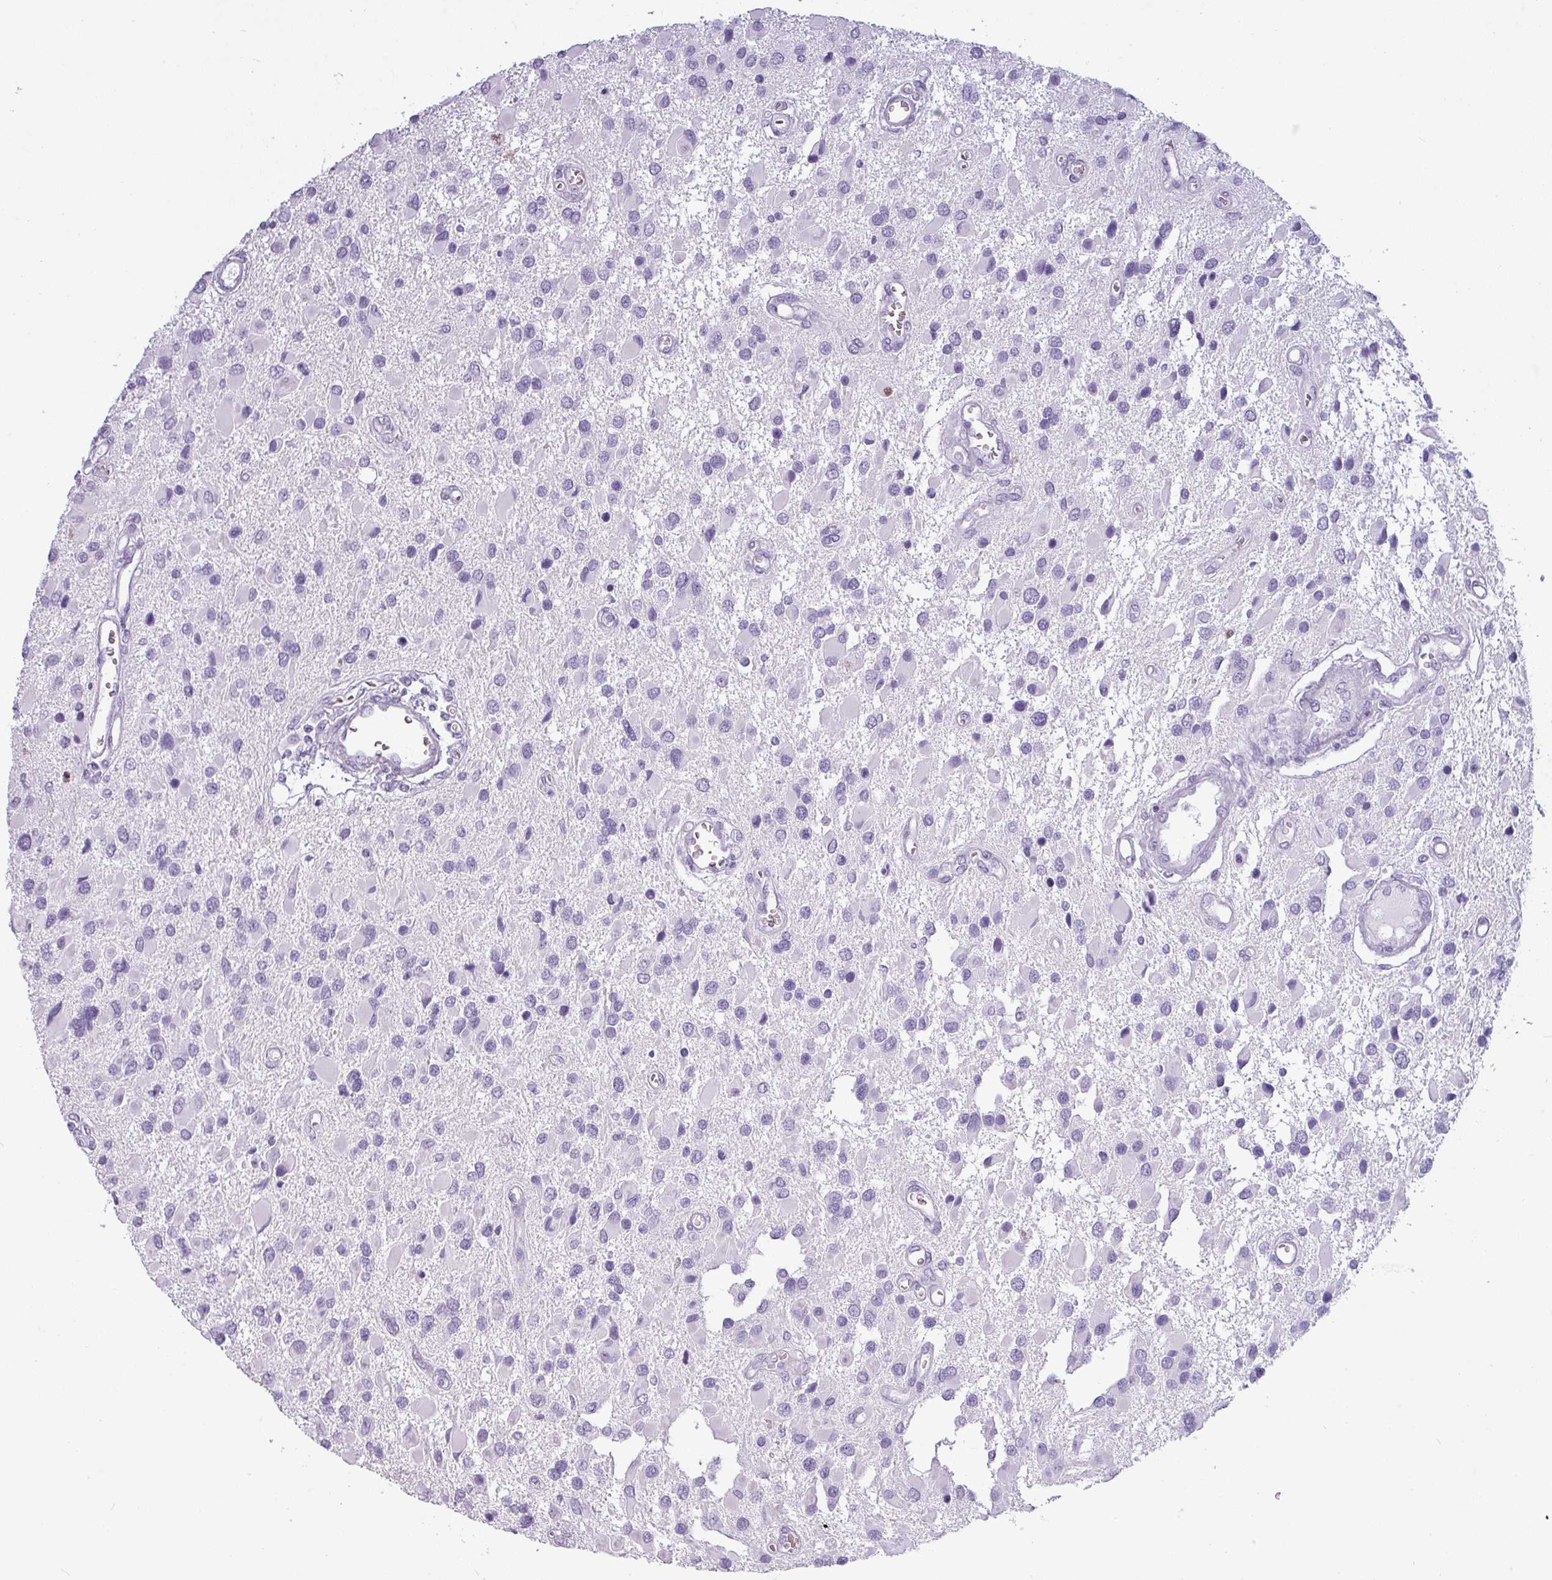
{"staining": {"intensity": "negative", "quantity": "none", "location": "none"}, "tissue": "glioma", "cell_type": "Tumor cells", "image_type": "cancer", "snomed": [{"axis": "morphology", "description": "Glioma, malignant, High grade"}, {"axis": "topography", "description": "Brain"}], "caption": "Immunohistochemistry (IHC) of human glioma exhibits no staining in tumor cells.", "gene": "CRYBB2", "patient": {"sex": "male", "age": 53}}